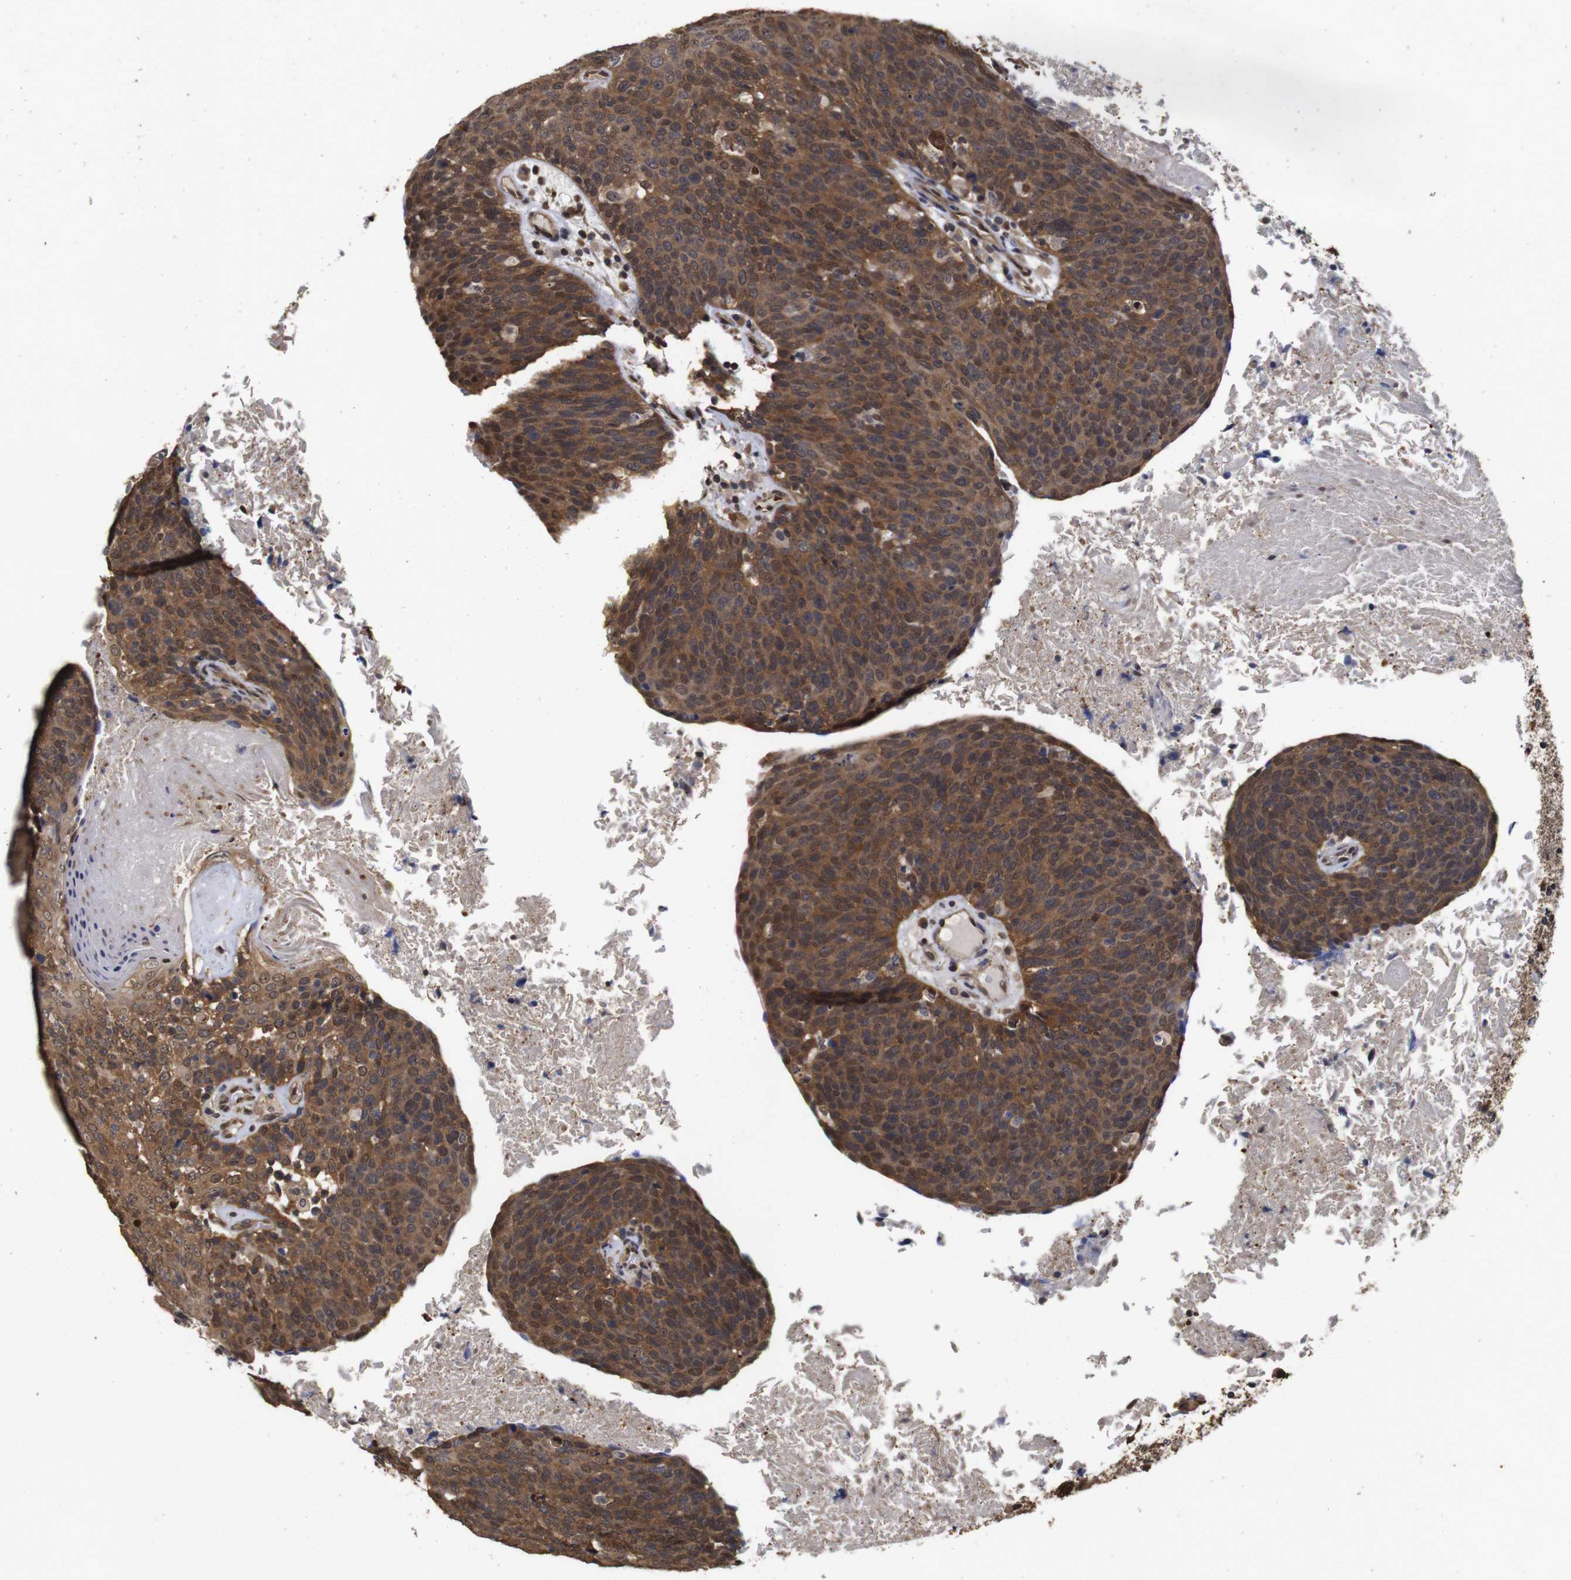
{"staining": {"intensity": "strong", "quantity": ">75%", "location": "cytoplasmic/membranous,nuclear"}, "tissue": "head and neck cancer", "cell_type": "Tumor cells", "image_type": "cancer", "snomed": [{"axis": "morphology", "description": "Squamous cell carcinoma, NOS"}, {"axis": "morphology", "description": "Squamous cell carcinoma, metastatic, NOS"}, {"axis": "topography", "description": "Lymph node"}, {"axis": "topography", "description": "Head-Neck"}], "caption": "Human metastatic squamous cell carcinoma (head and neck) stained for a protein (brown) demonstrates strong cytoplasmic/membranous and nuclear positive positivity in about >75% of tumor cells.", "gene": "SUMO3", "patient": {"sex": "male", "age": 62}}